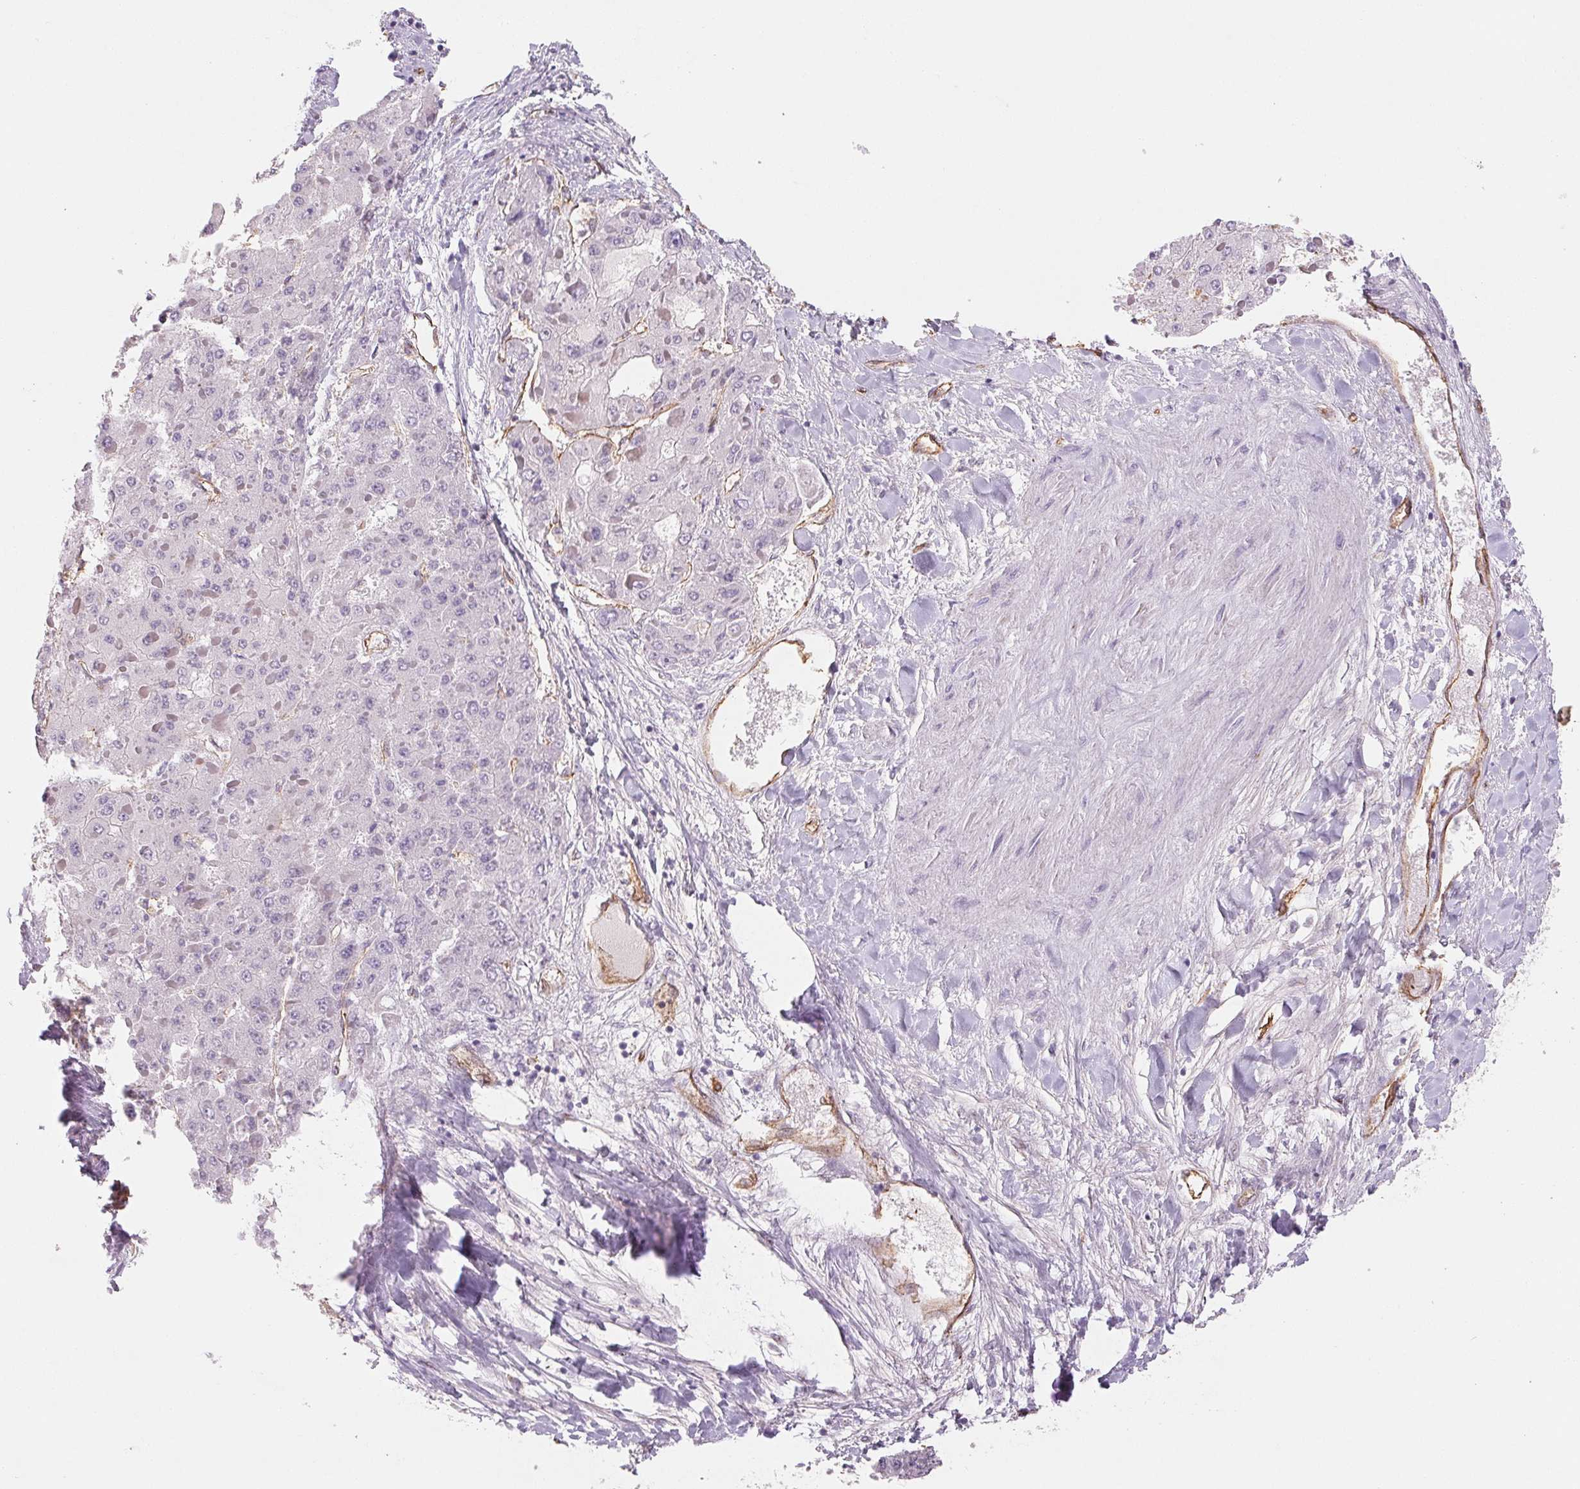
{"staining": {"intensity": "negative", "quantity": "none", "location": "none"}, "tissue": "liver cancer", "cell_type": "Tumor cells", "image_type": "cancer", "snomed": [{"axis": "morphology", "description": "Carcinoma, Hepatocellular, NOS"}, {"axis": "topography", "description": "Liver"}], "caption": "Tumor cells show no significant protein staining in hepatocellular carcinoma (liver).", "gene": "ANKRD13B", "patient": {"sex": "female", "age": 73}}